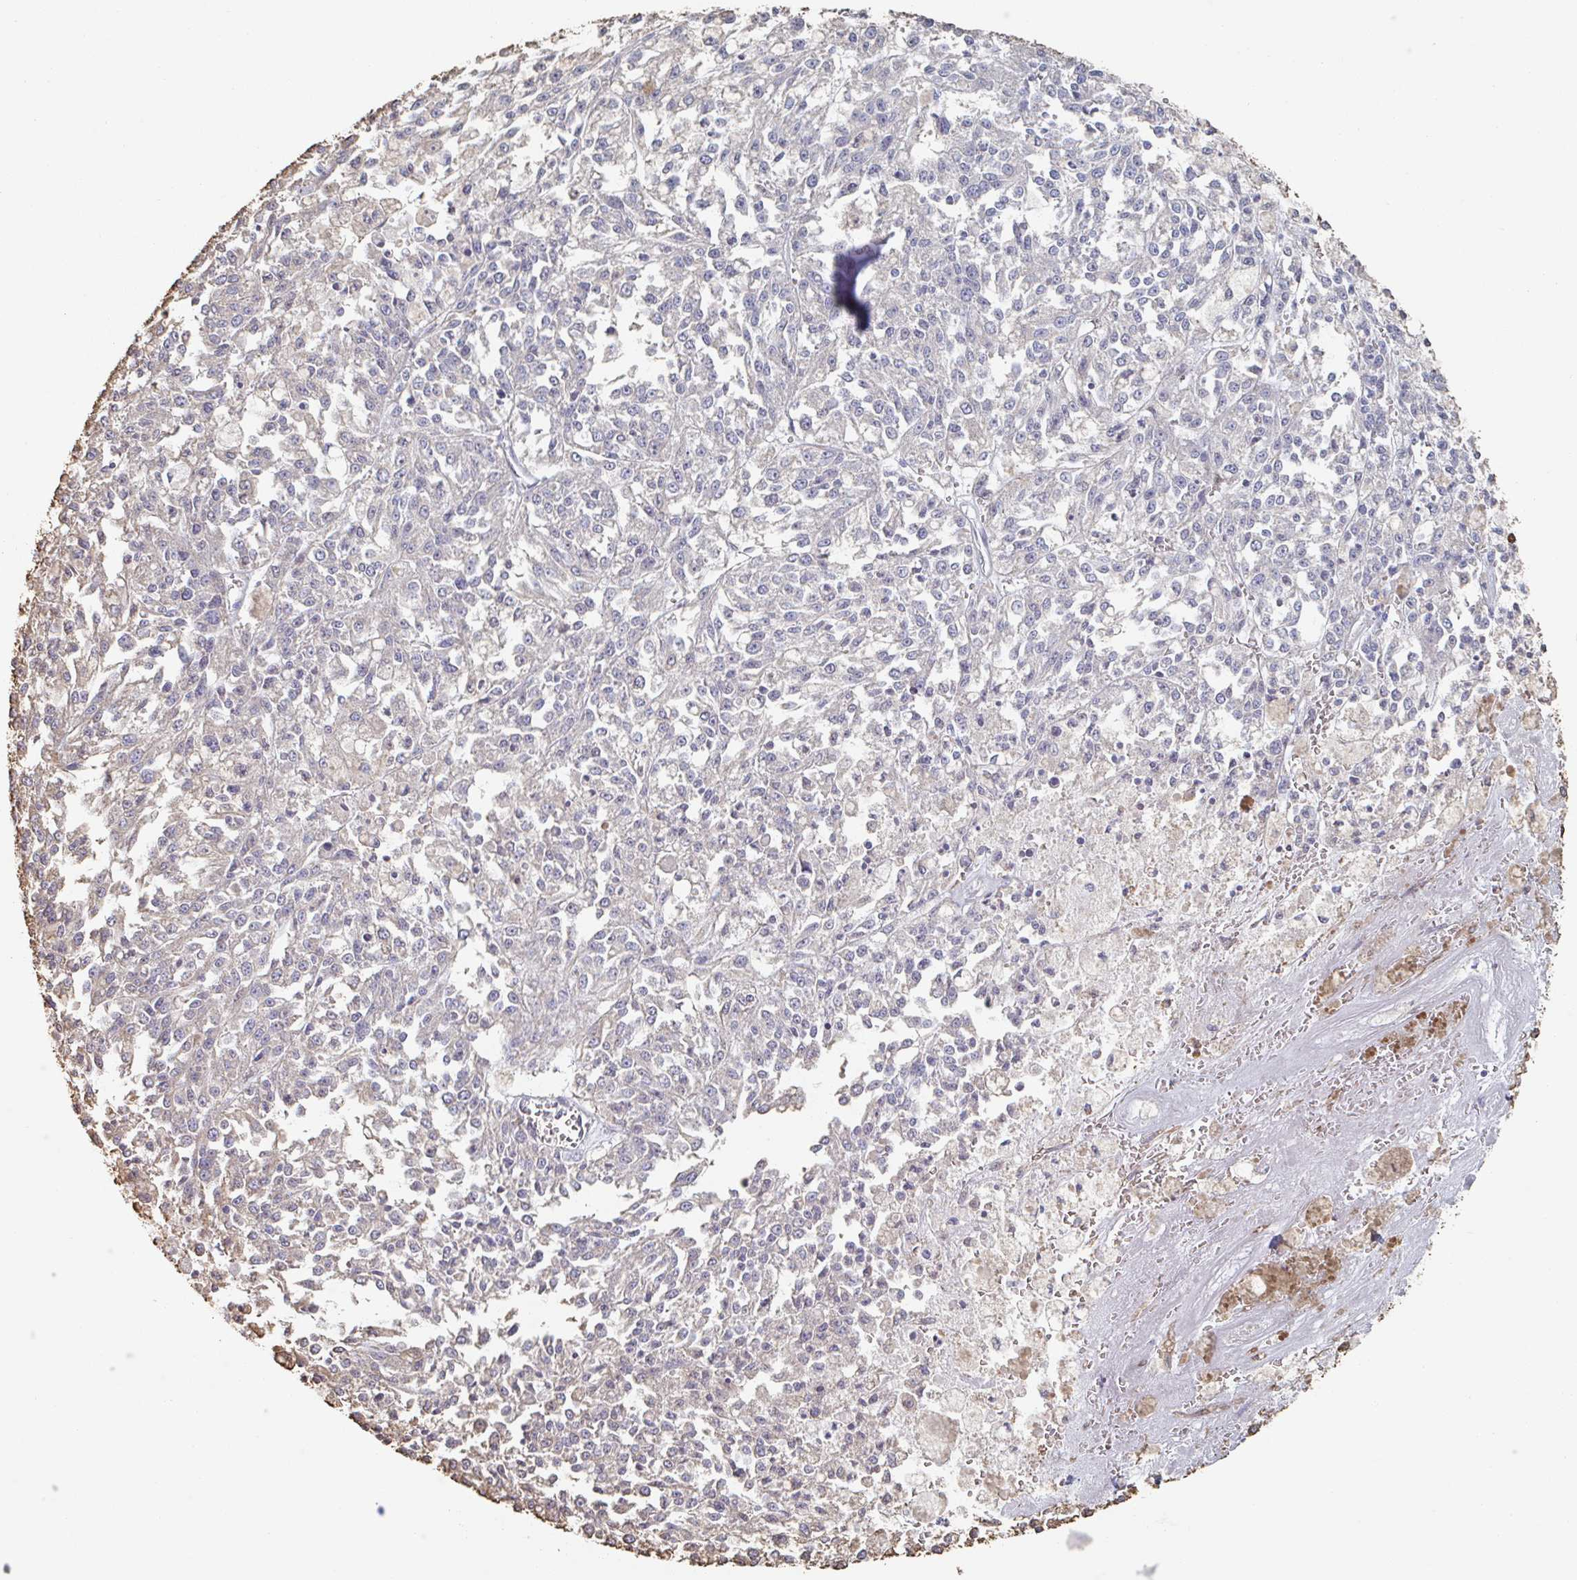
{"staining": {"intensity": "negative", "quantity": "none", "location": "none"}, "tissue": "melanoma", "cell_type": "Tumor cells", "image_type": "cancer", "snomed": [{"axis": "morphology", "description": "Malignant melanoma, NOS"}, {"axis": "topography", "description": "Skin"}], "caption": "A high-resolution image shows IHC staining of malignant melanoma, which displays no significant staining in tumor cells.", "gene": "RAB5IF", "patient": {"sex": "female", "age": 64}}